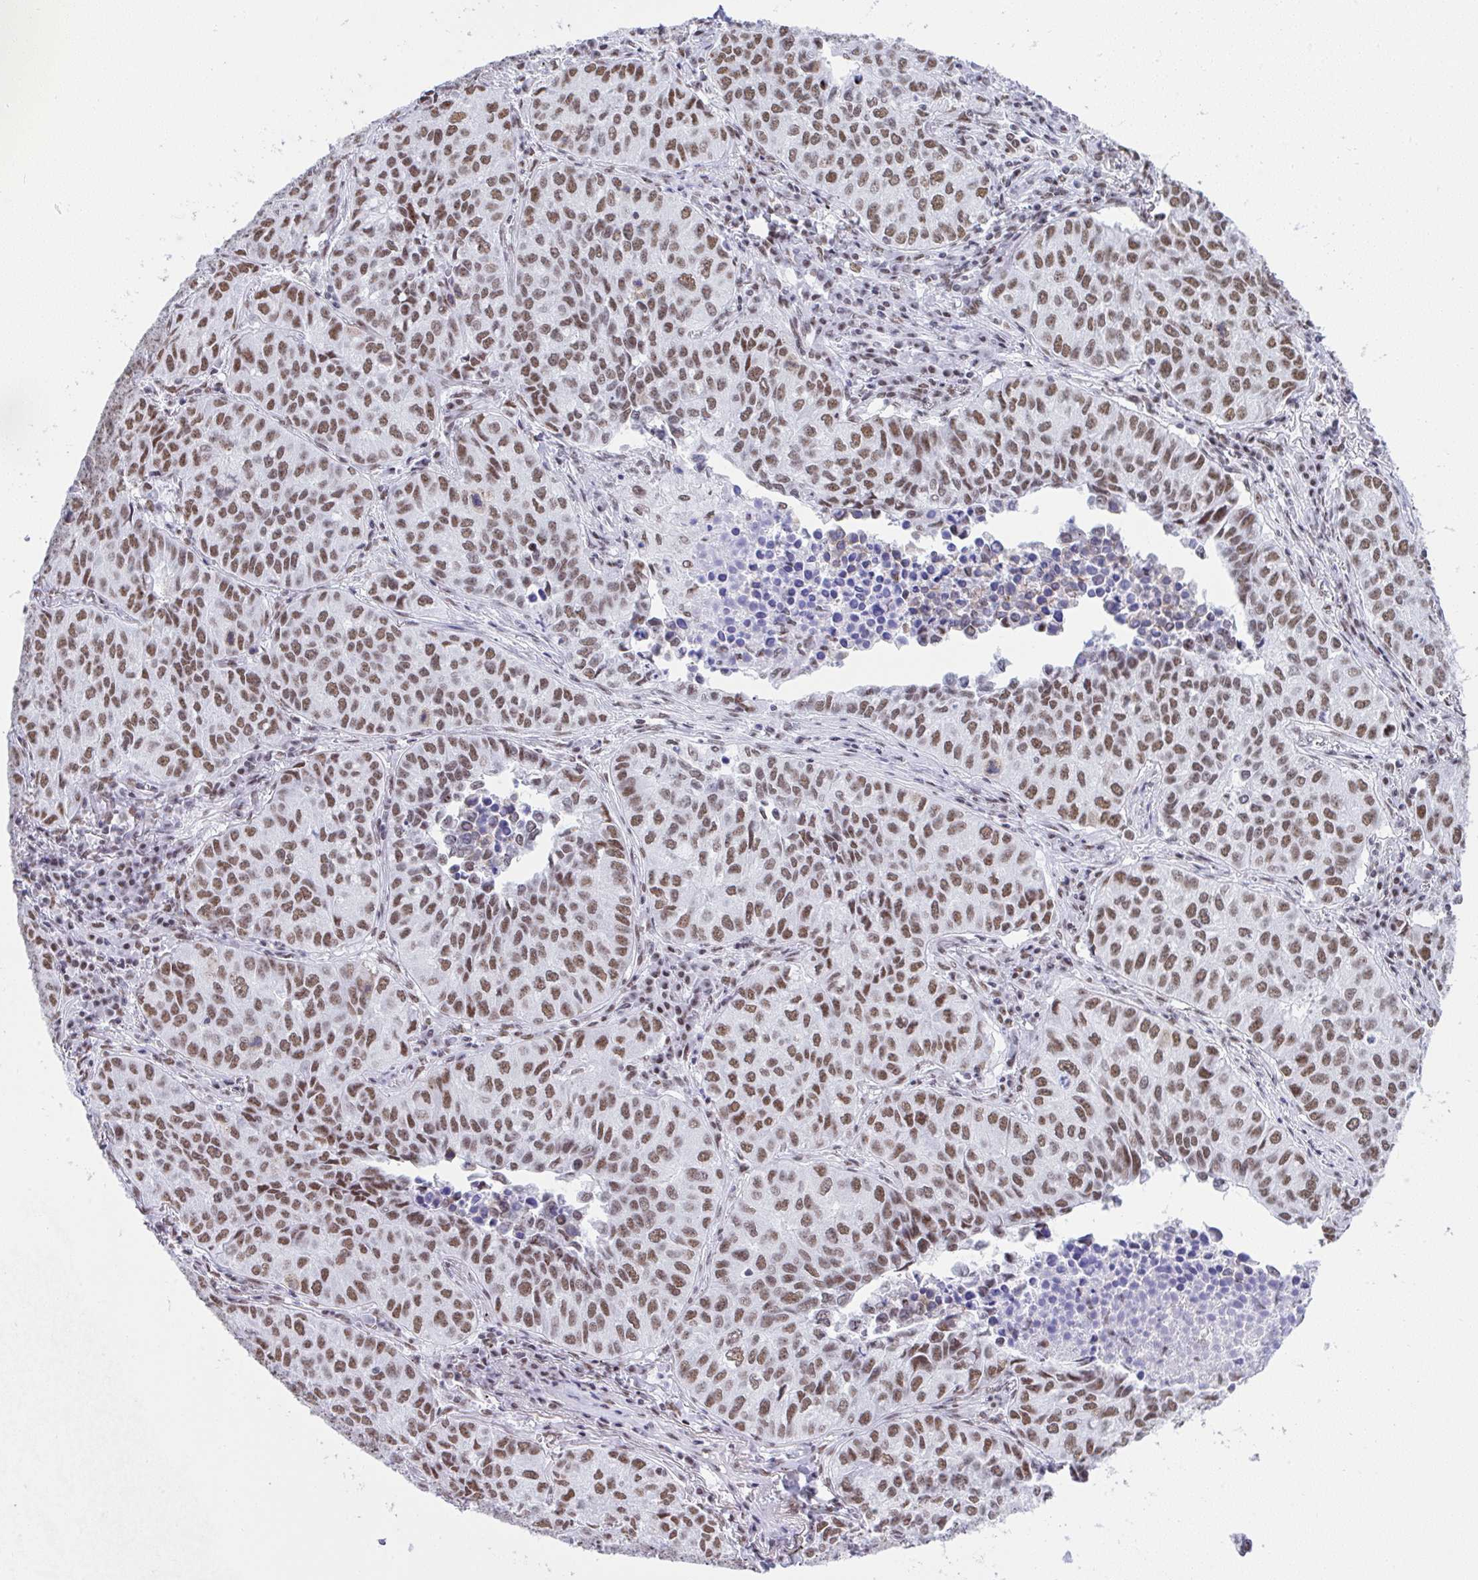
{"staining": {"intensity": "moderate", "quantity": ">75%", "location": "nuclear"}, "tissue": "lung cancer", "cell_type": "Tumor cells", "image_type": "cancer", "snomed": [{"axis": "morphology", "description": "Adenocarcinoma, NOS"}, {"axis": "topography", "description": "Lung"}], "caption": "High-power microscopy captured an IHC image of lung adenocarcinoma, revealing moderate nuclear staining in approximately >75% of tumor cells.", "gene": "DDX52", "patient": {"sex": "female", "age": 50}}